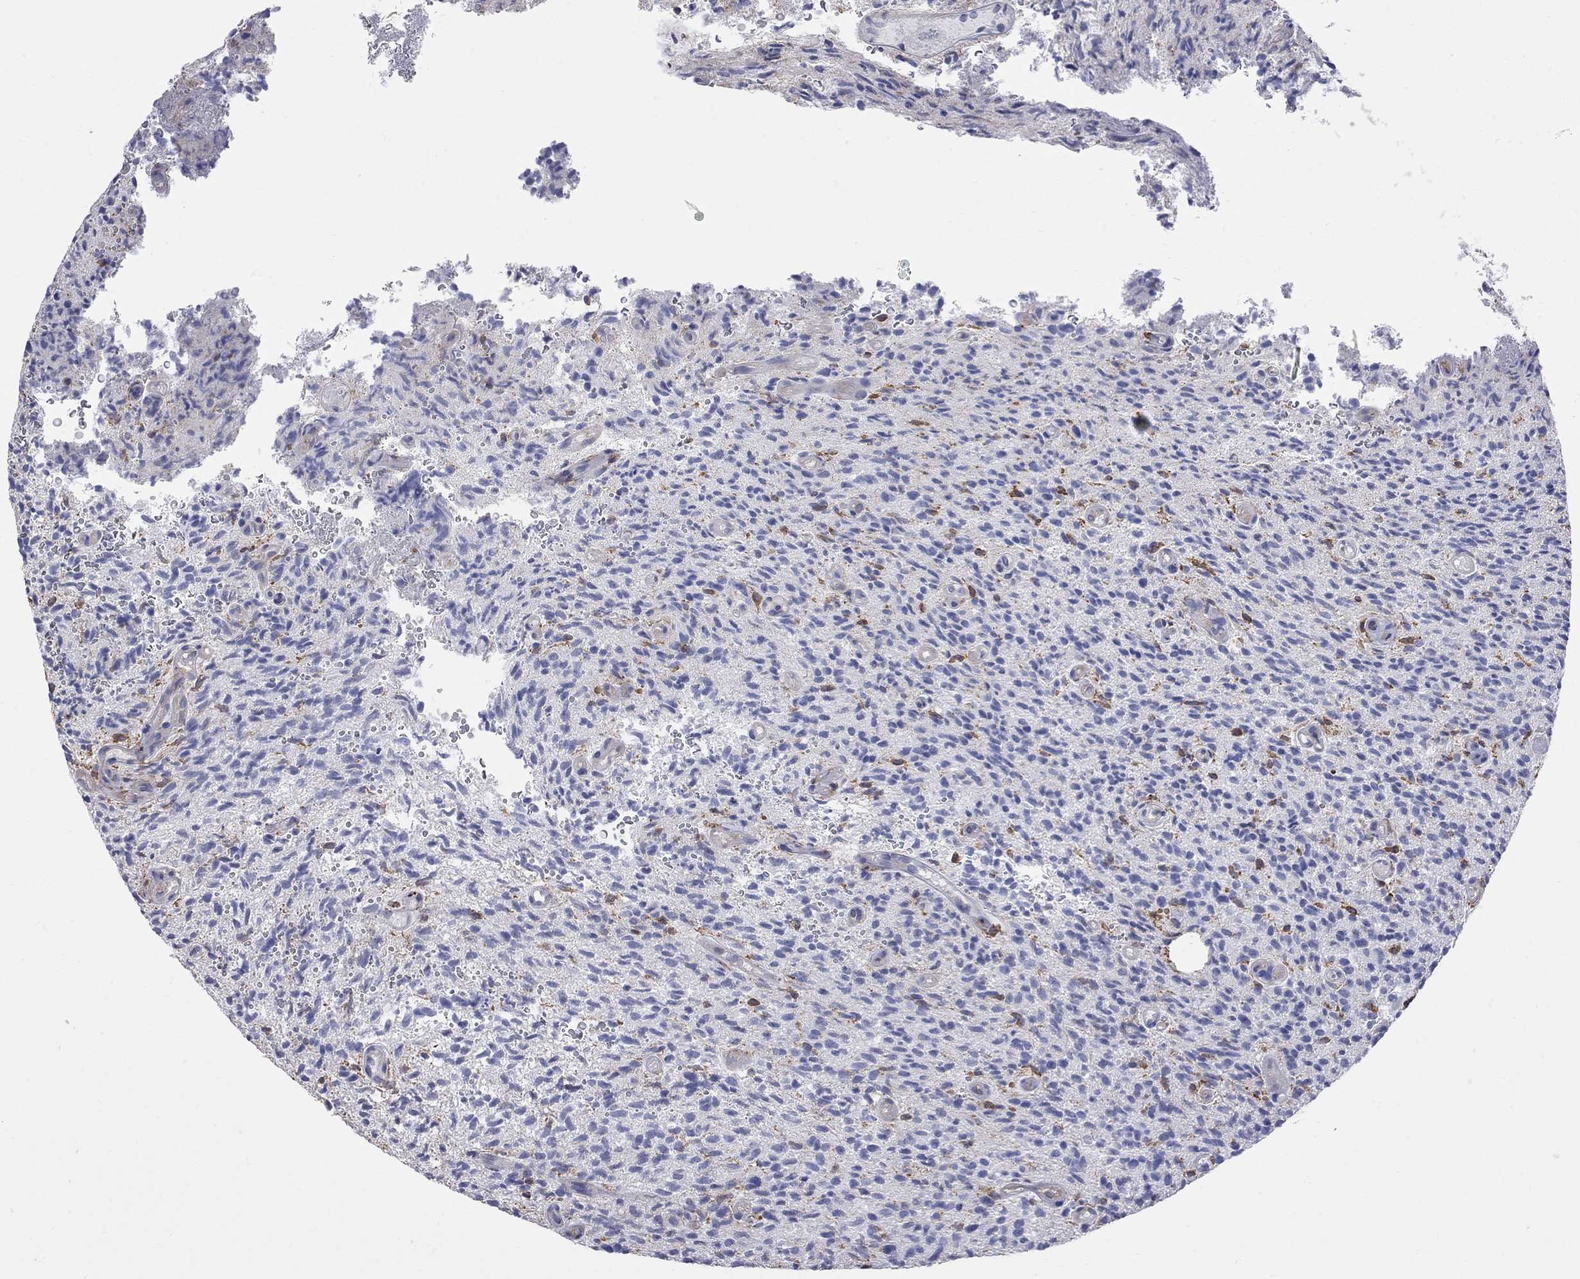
{"staining": {"intensity": "negative", "quantity": "none", "location": "none"}, "tissue": "glioma", "cell_type": "Tumor cells", "image_type": "cancer", "snomed": [{"axis": "morphology", "description": "Glioma, malignant, High grade"}, {"axis": "topography", "description": "Brain"}], "caption": "Histopathology image shows no significant protein expression in tumor cells of malignant glioma (high-grade). (Brightfield microscopy of DAB immunohistochemistry (IHC) at high magnification).", "gene": "ABI3", "patient": {"sex": "male", "age": 64}}